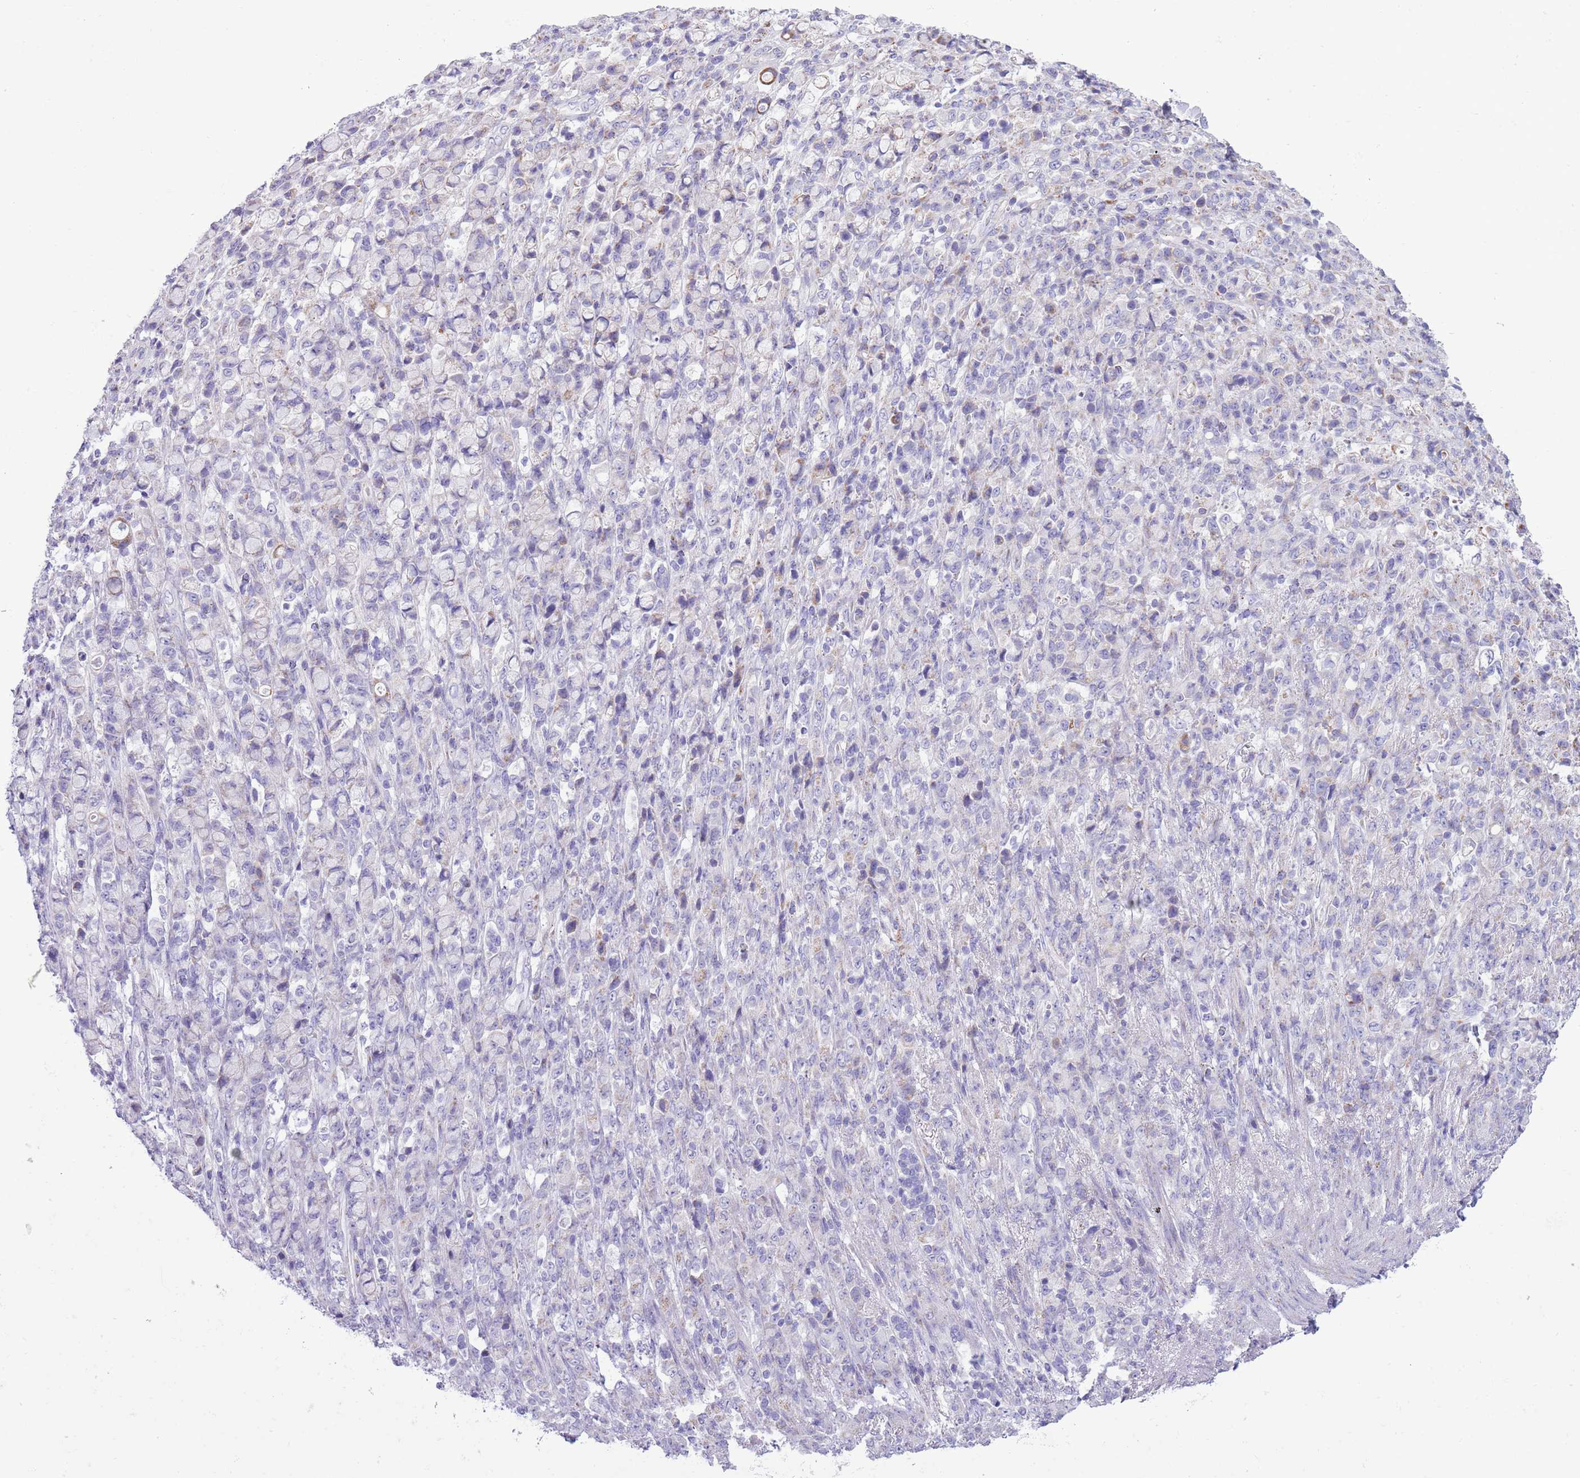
{"staining": {"intensity": "negative", "quantity": "none", "location": "none"}, "tissue": "stomach cancer", "cell_type": "Tumor cells", "image_type": "cancer", "snomed": [{"axis": "morphology", "description": "Normal tissue, NOS"}, {"axis": "morphology", "description": "Adenocarcinoma, NOS"}, {"axis": "topography", "description": "Stomach"}], "caption": "Immunohistochemistry (IHC) photomicrograph of human adenocarcinoma (stomach) stained for a protein (brown), which reveals no expression in tumor cells.", "gene": "MOCOS", "patient": {"sex": "female", "age": 79}}